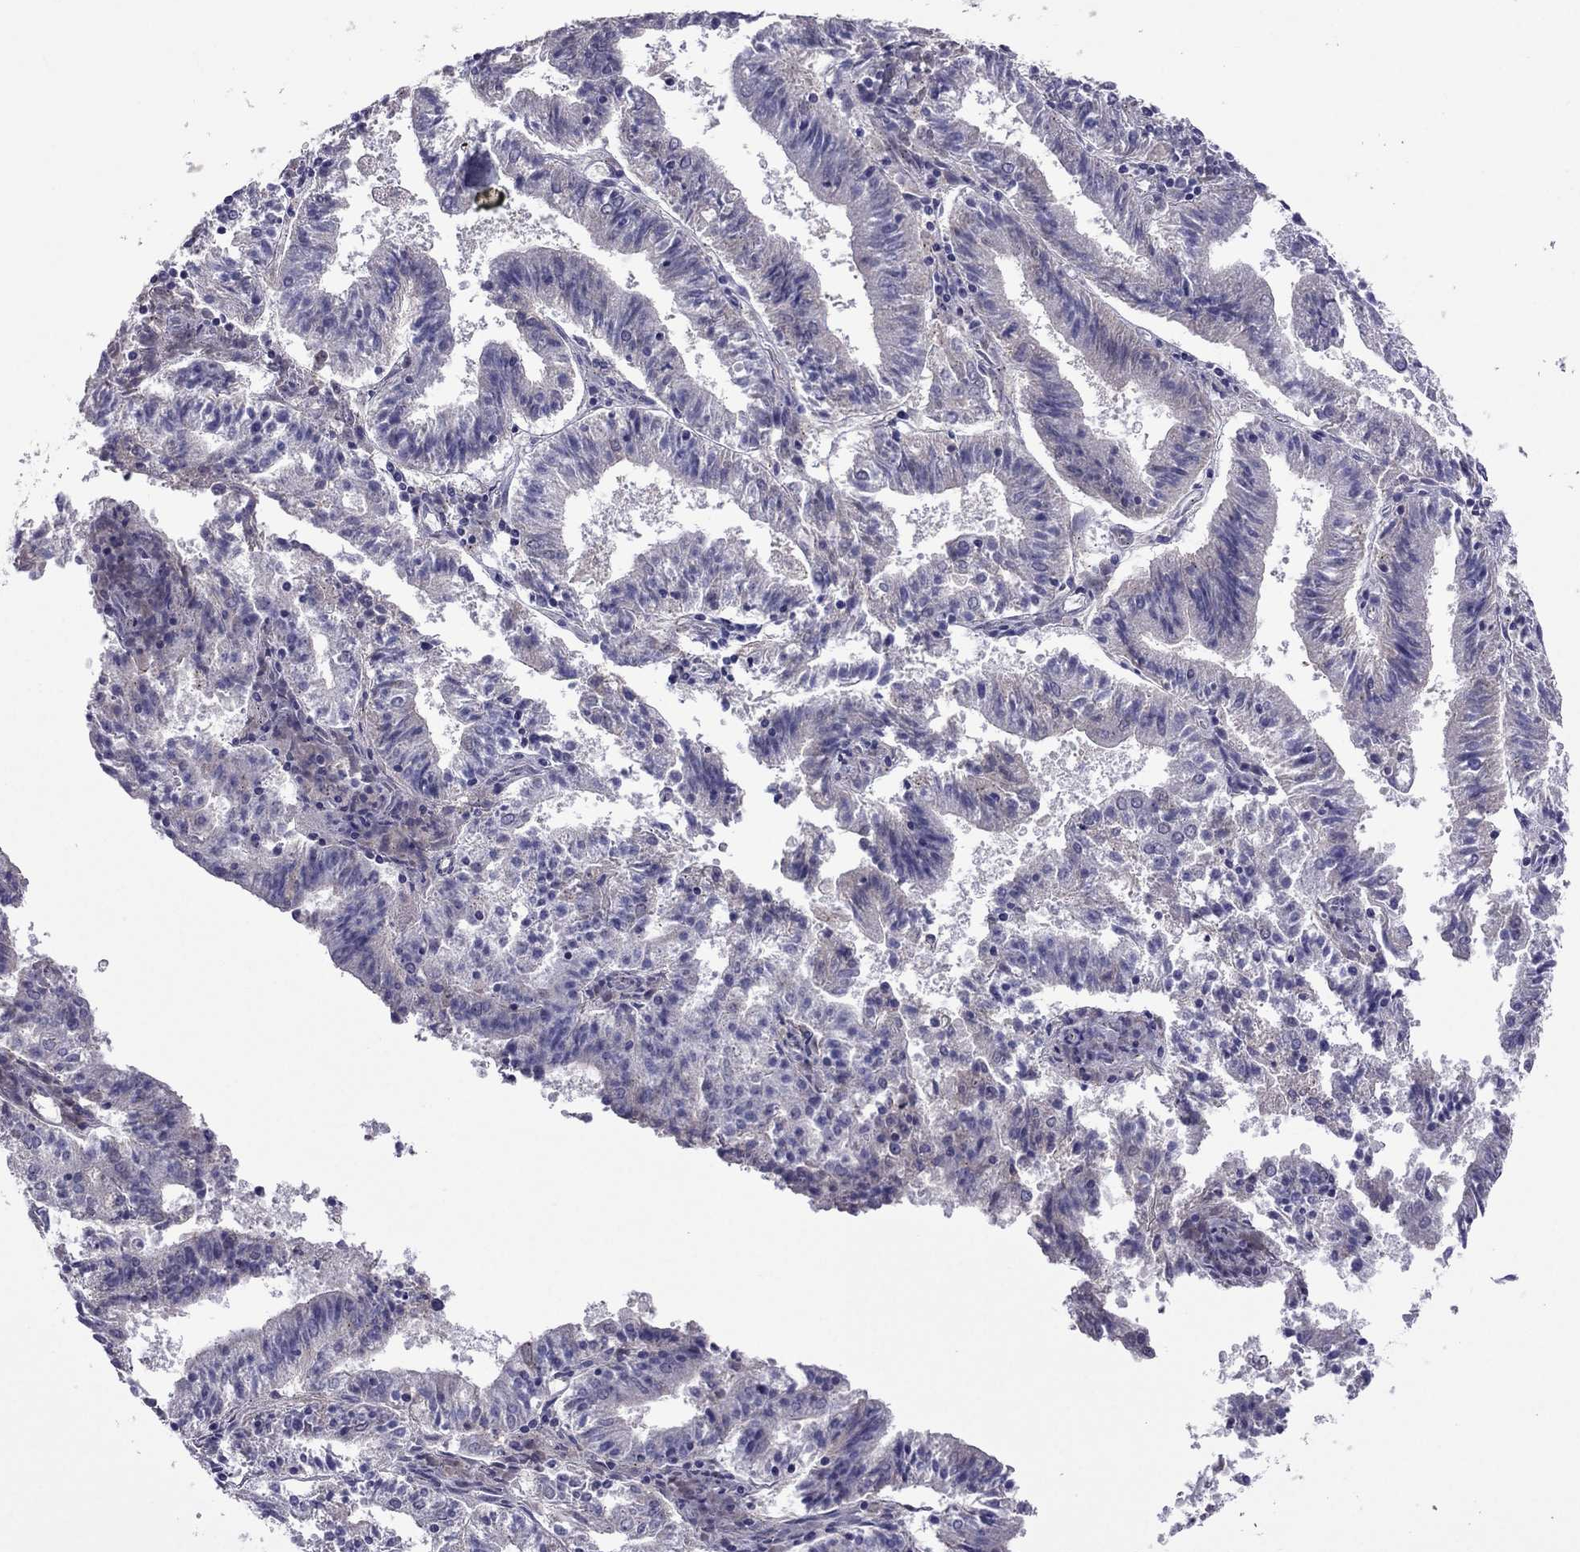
{"staining": {"intensity": "negative", "quantity": "none", "location": "none"}, "tissue": "endometrial cancer", "cell_type": "Tumor cells", "image_type": "cancer", "snomed": [{"axis": "morphology", "description": "Adenocarcinoma, NOS"}, {"axis": "topography", "description": "Endometrium"}], "caption": "An IHC micrograph of endometrial cancer (adenocarcinoma) is shown. There is no staining in tumor cells of endometrial cancer (adenocarcinoma). (DAB IHC, high magnification).", "gene": "MYBPH", "patient": {"sex": "female", "age": 82}}